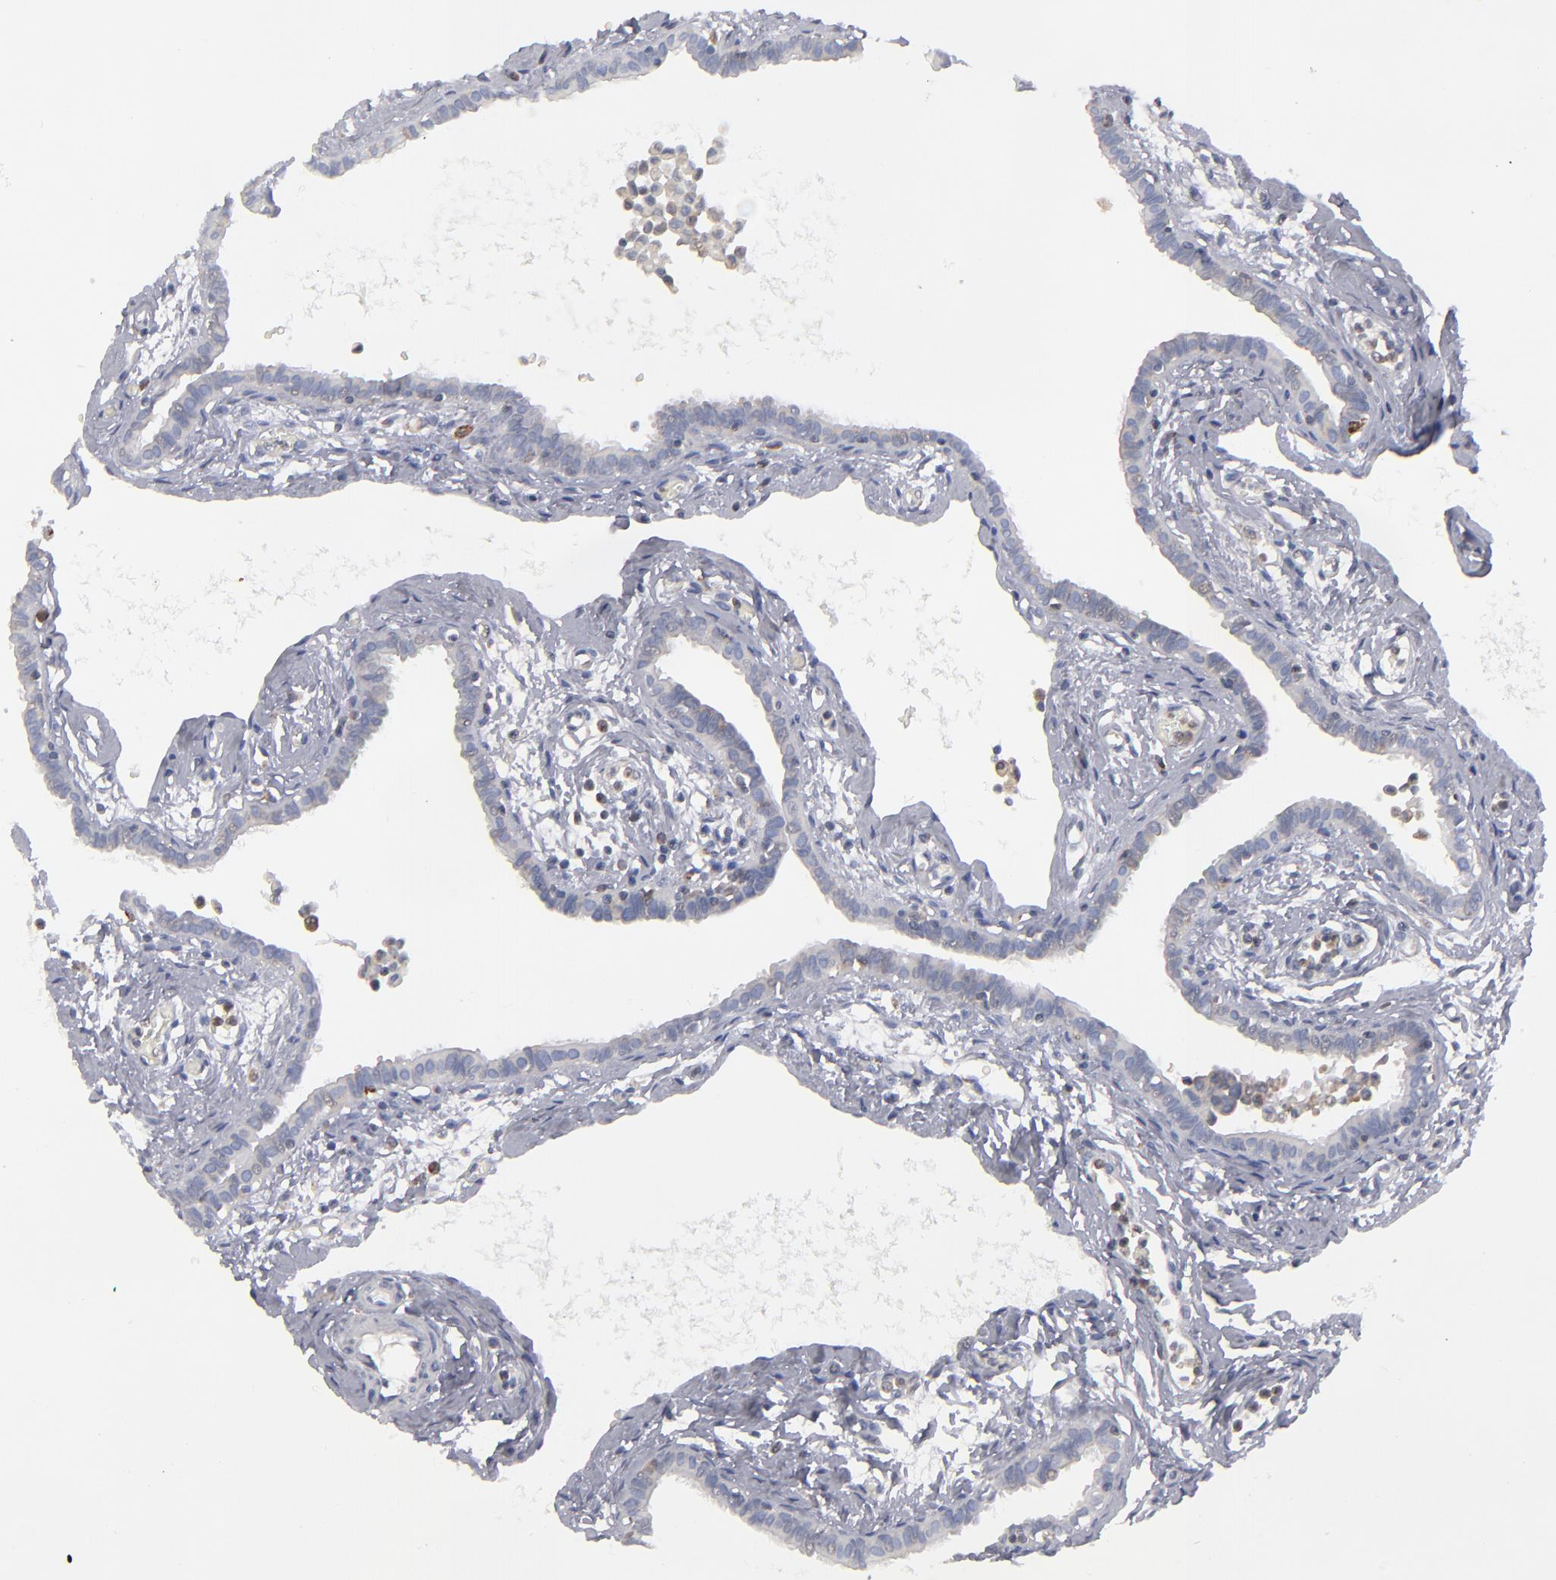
{"staining": {"intensity": "weak", "quantity": "25%-75%", "location": "cytoplasmic/membranous"}, "tissue": "fallopian tube", "cell_type": "Glandular cells", "image_type": "normal", "snomed": [{"axis": "morphology", "description": "Normal tissue, NOS"}, {"axis": "topography", "description": "Fallopian tube"}], "caption": "This is a micrograph of IHC staining of benign fallopian tube, which shows weak expression in the cytoplasmic/membranous of glandular cells.", "gene": "TMX1", "patient": {"sex": "female", "age": 54}}